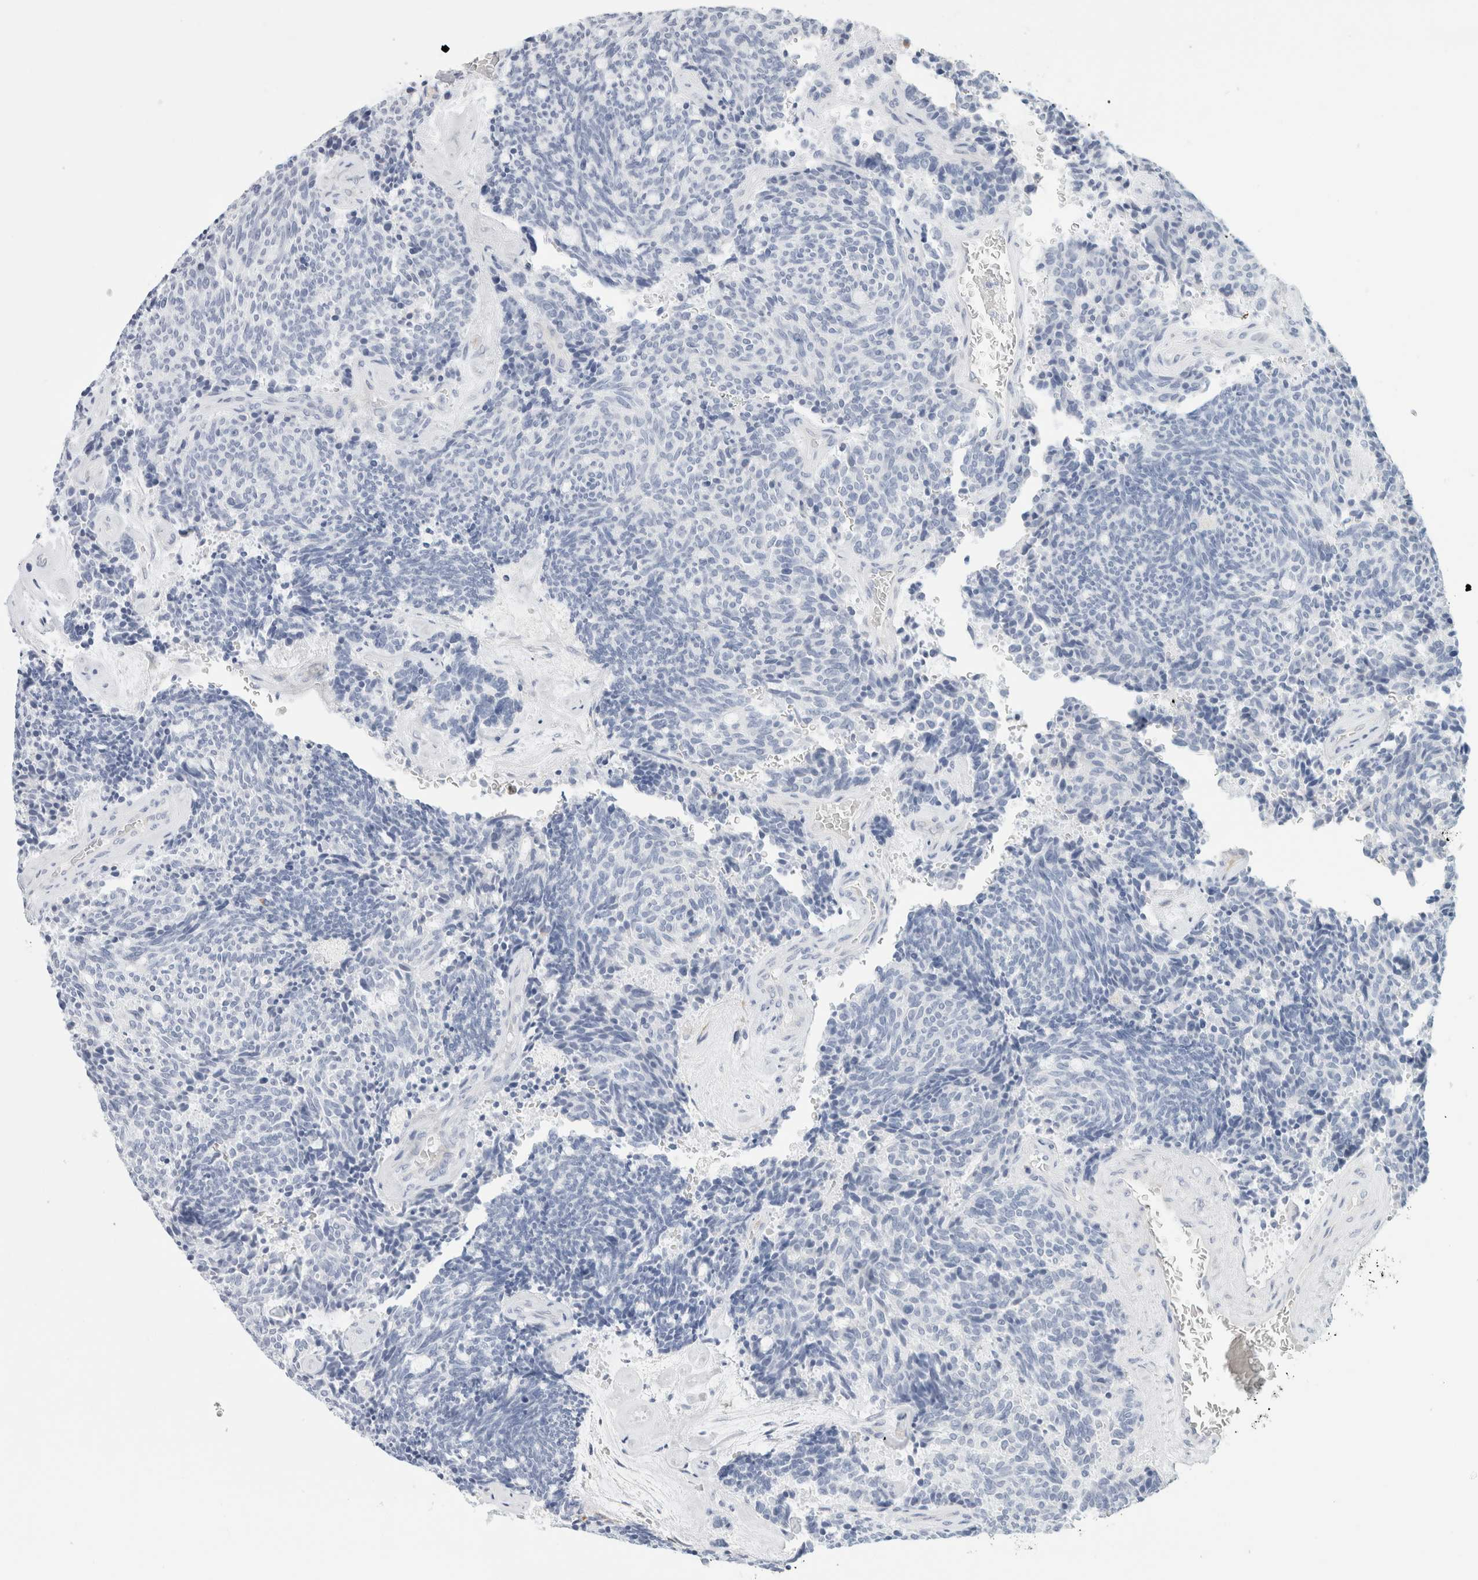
{"staining": {"intensity": "negative", "quantity": "none", "location": "none"}, "tissue": "carcinoid", "cell_type": "Tumor cells", "image_type": "cancer", "snomed": [{"axis": "morphology", "description": "Carcinoid, malignant, NOS"}, {"axis": "topography", "description": "Pancreas"}], "caption": "This is an immunohistochemistry histopathology image of carcinoid. There is no expression in tumor cells.", "gene": "RTN4", "patient": {"sex": "female", "age": 54}}